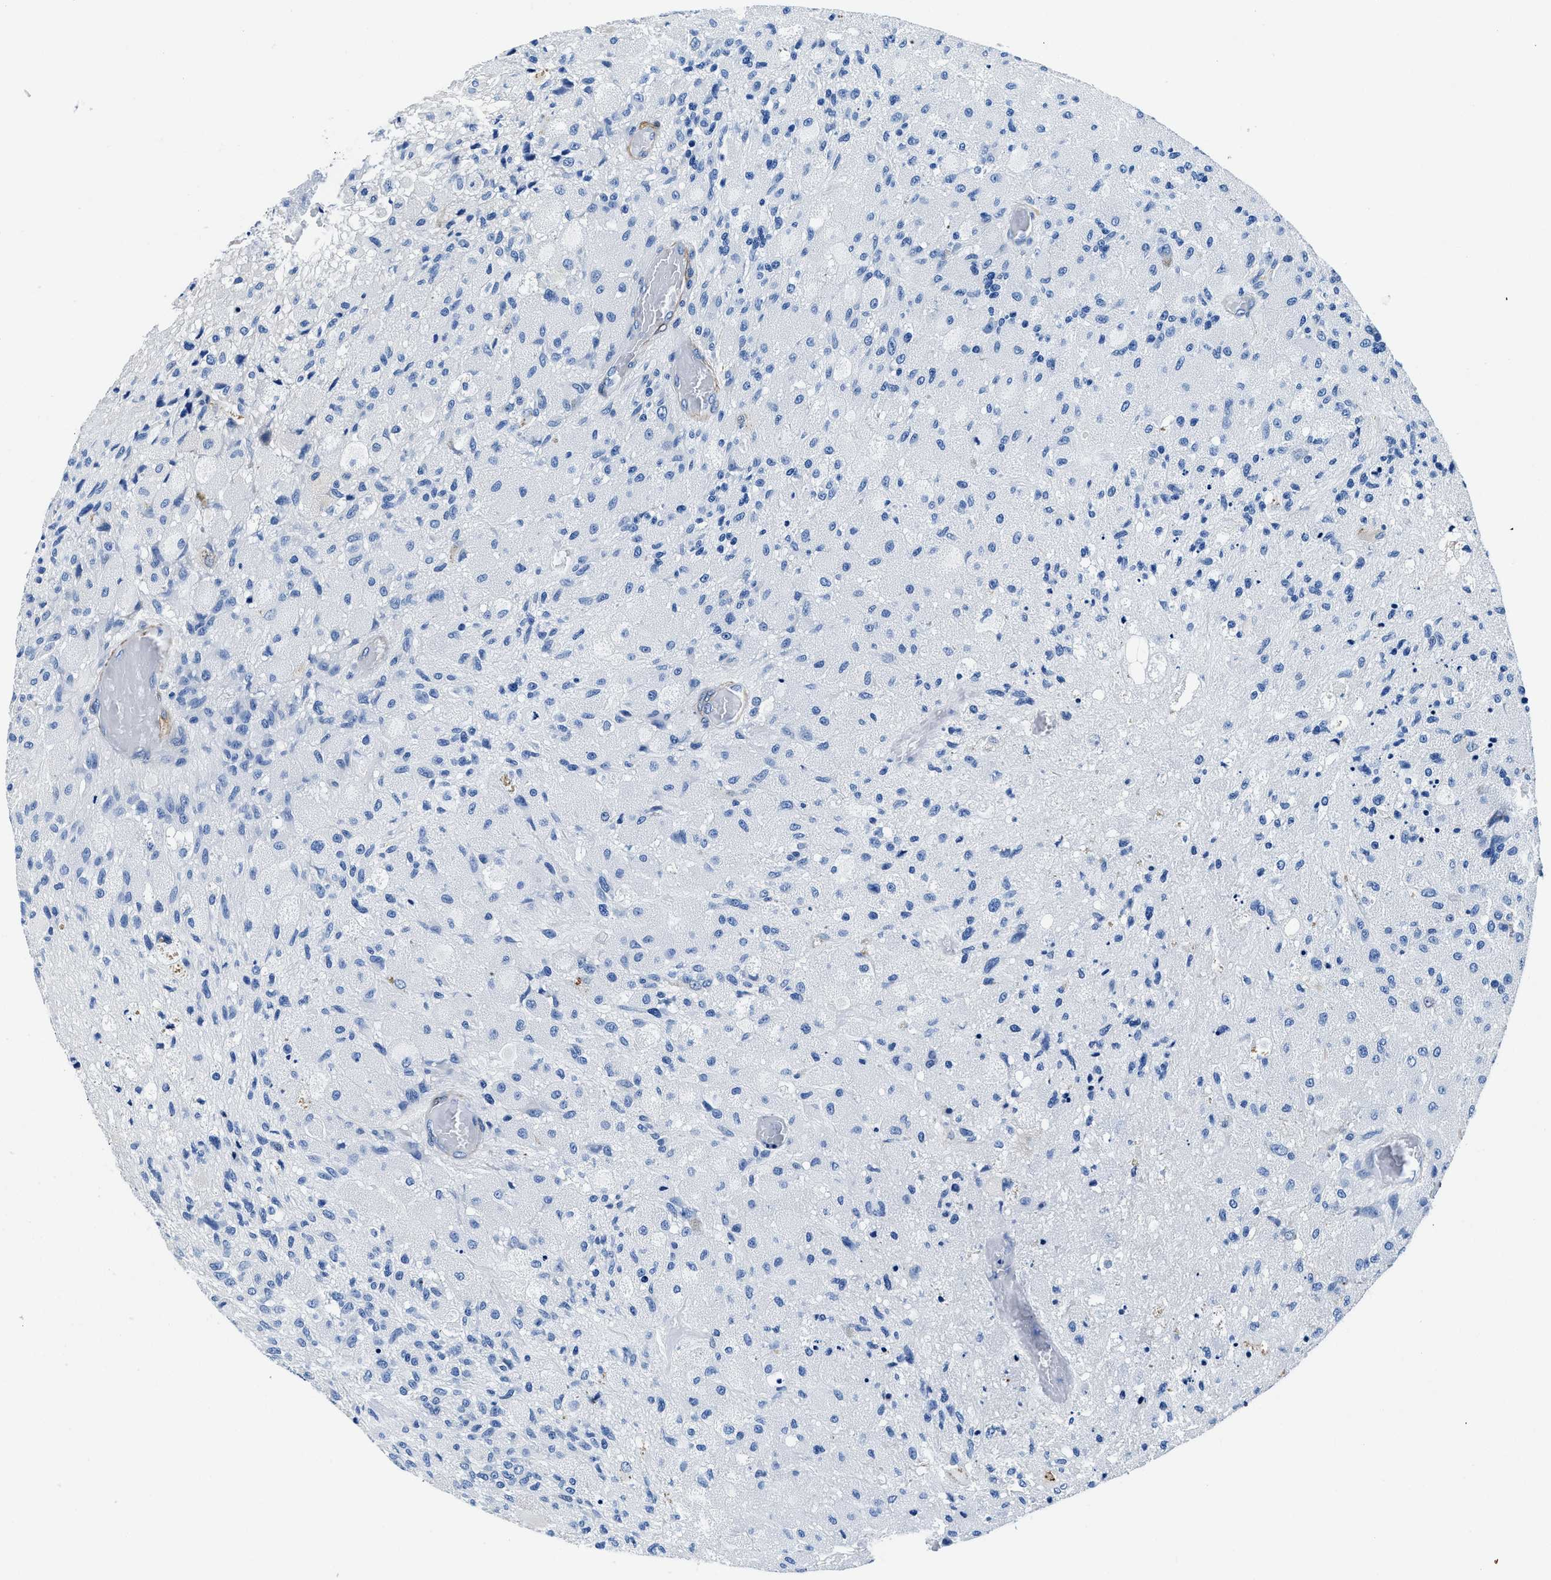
{"staining": {"intensity": "negative", "quantity": "none", "location": "none"}, "tissue": "glioma", "cell_type": "Tumor cells", "image_type": "cancer", "snomed": [{"axis": "morphology", "description": "Normal tissue, NOS"}, {"axis": "morphology", "description": "Glioma, malignant, High grade"}, {"axis": "topography", "description": "Cerebral cortex"}], "caption": "Image shows no significant protein expression in tumor cells of glioma.", "gene": "TEX261", "patient": {"sex": "male", "age": 77}}